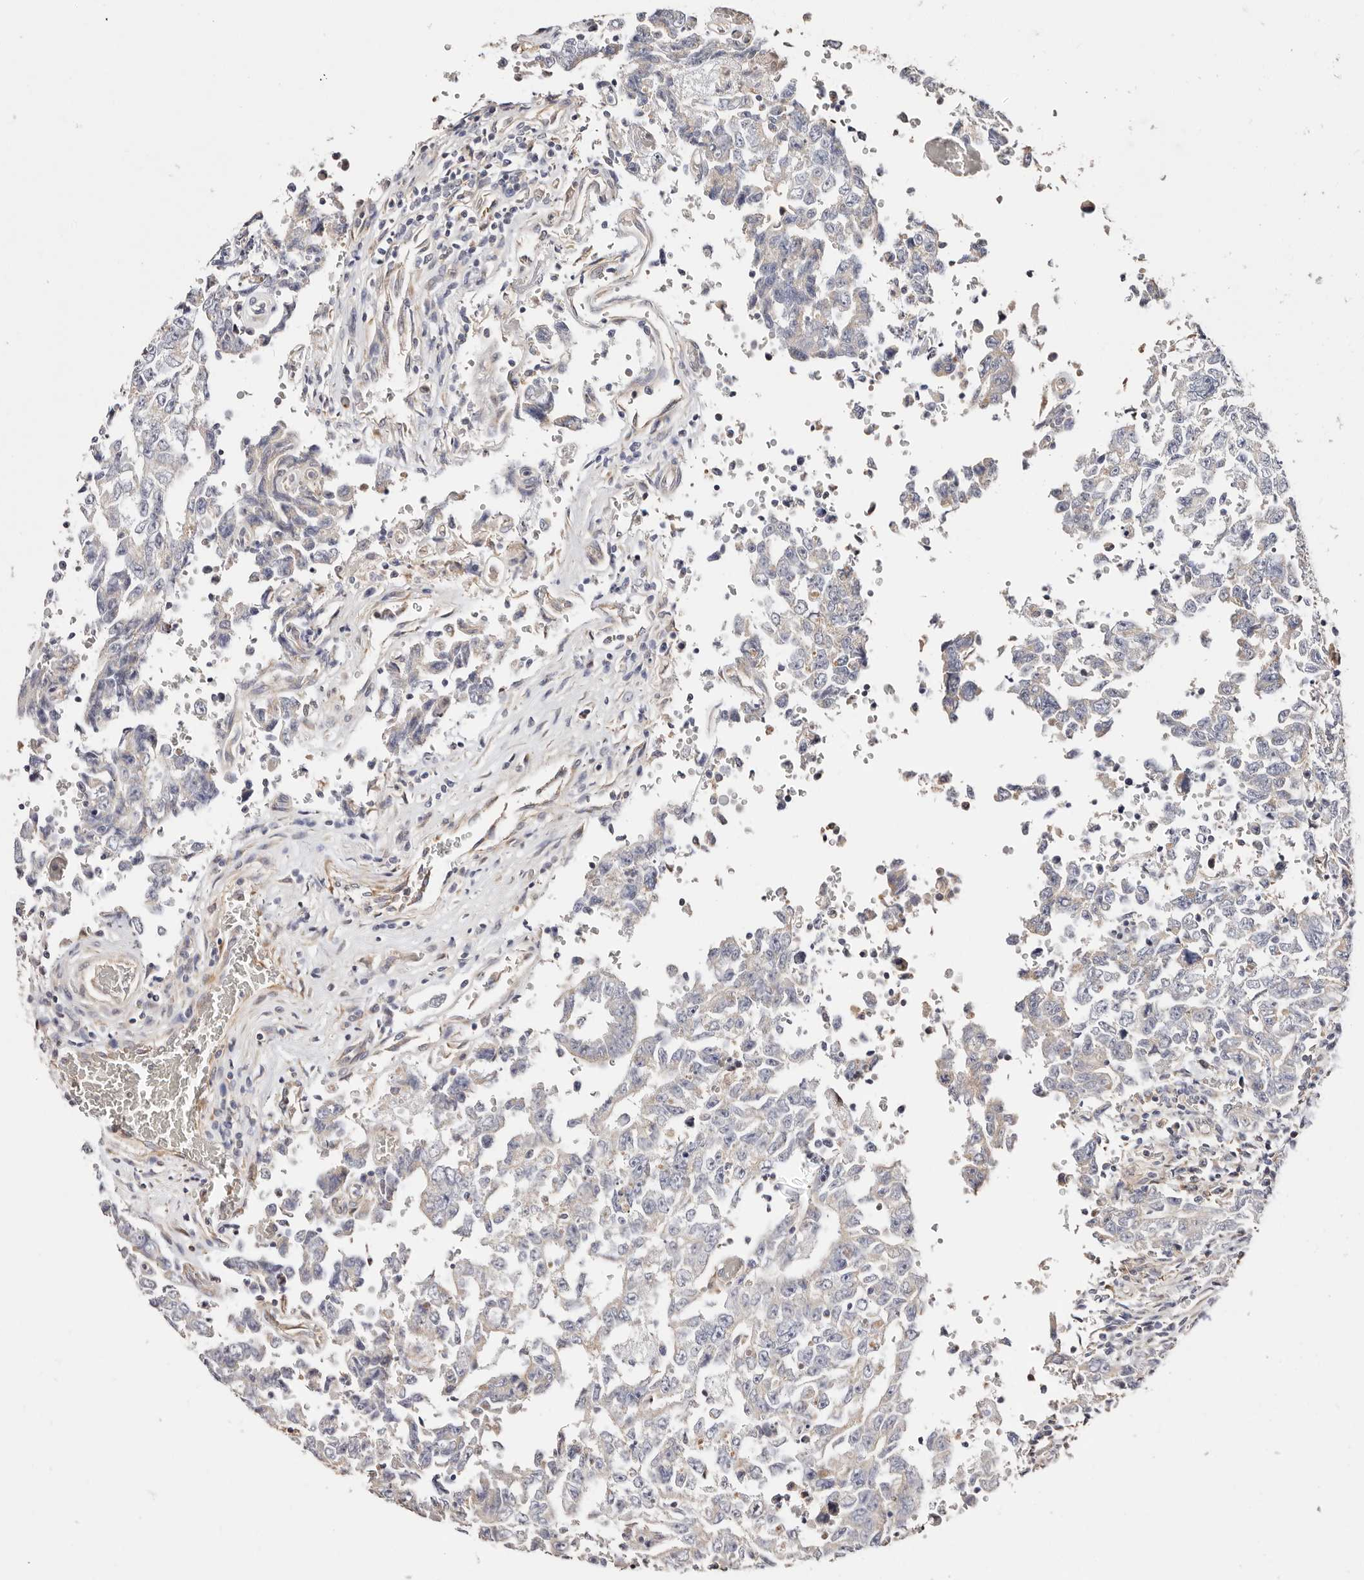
{"staining": {"intensity": "negative", "quantity": "none", "location": "none"}, "tissue": "testis cancer", "cell_type": "Tumor cells", "image_type": "cancer", "snomed": [{"axis": "morphology", "description": "Carcinoma, Embryonal, NOS"}, {"axis": "topography", "description": "Testis"}], "caption": "Tumor cells show no significant protein expression in testis cancer (embryonal carcinoma). (DAB IHC, high magnification).", "gene": "MAPK1", "patient": {"sex": "male", "age": 26}}